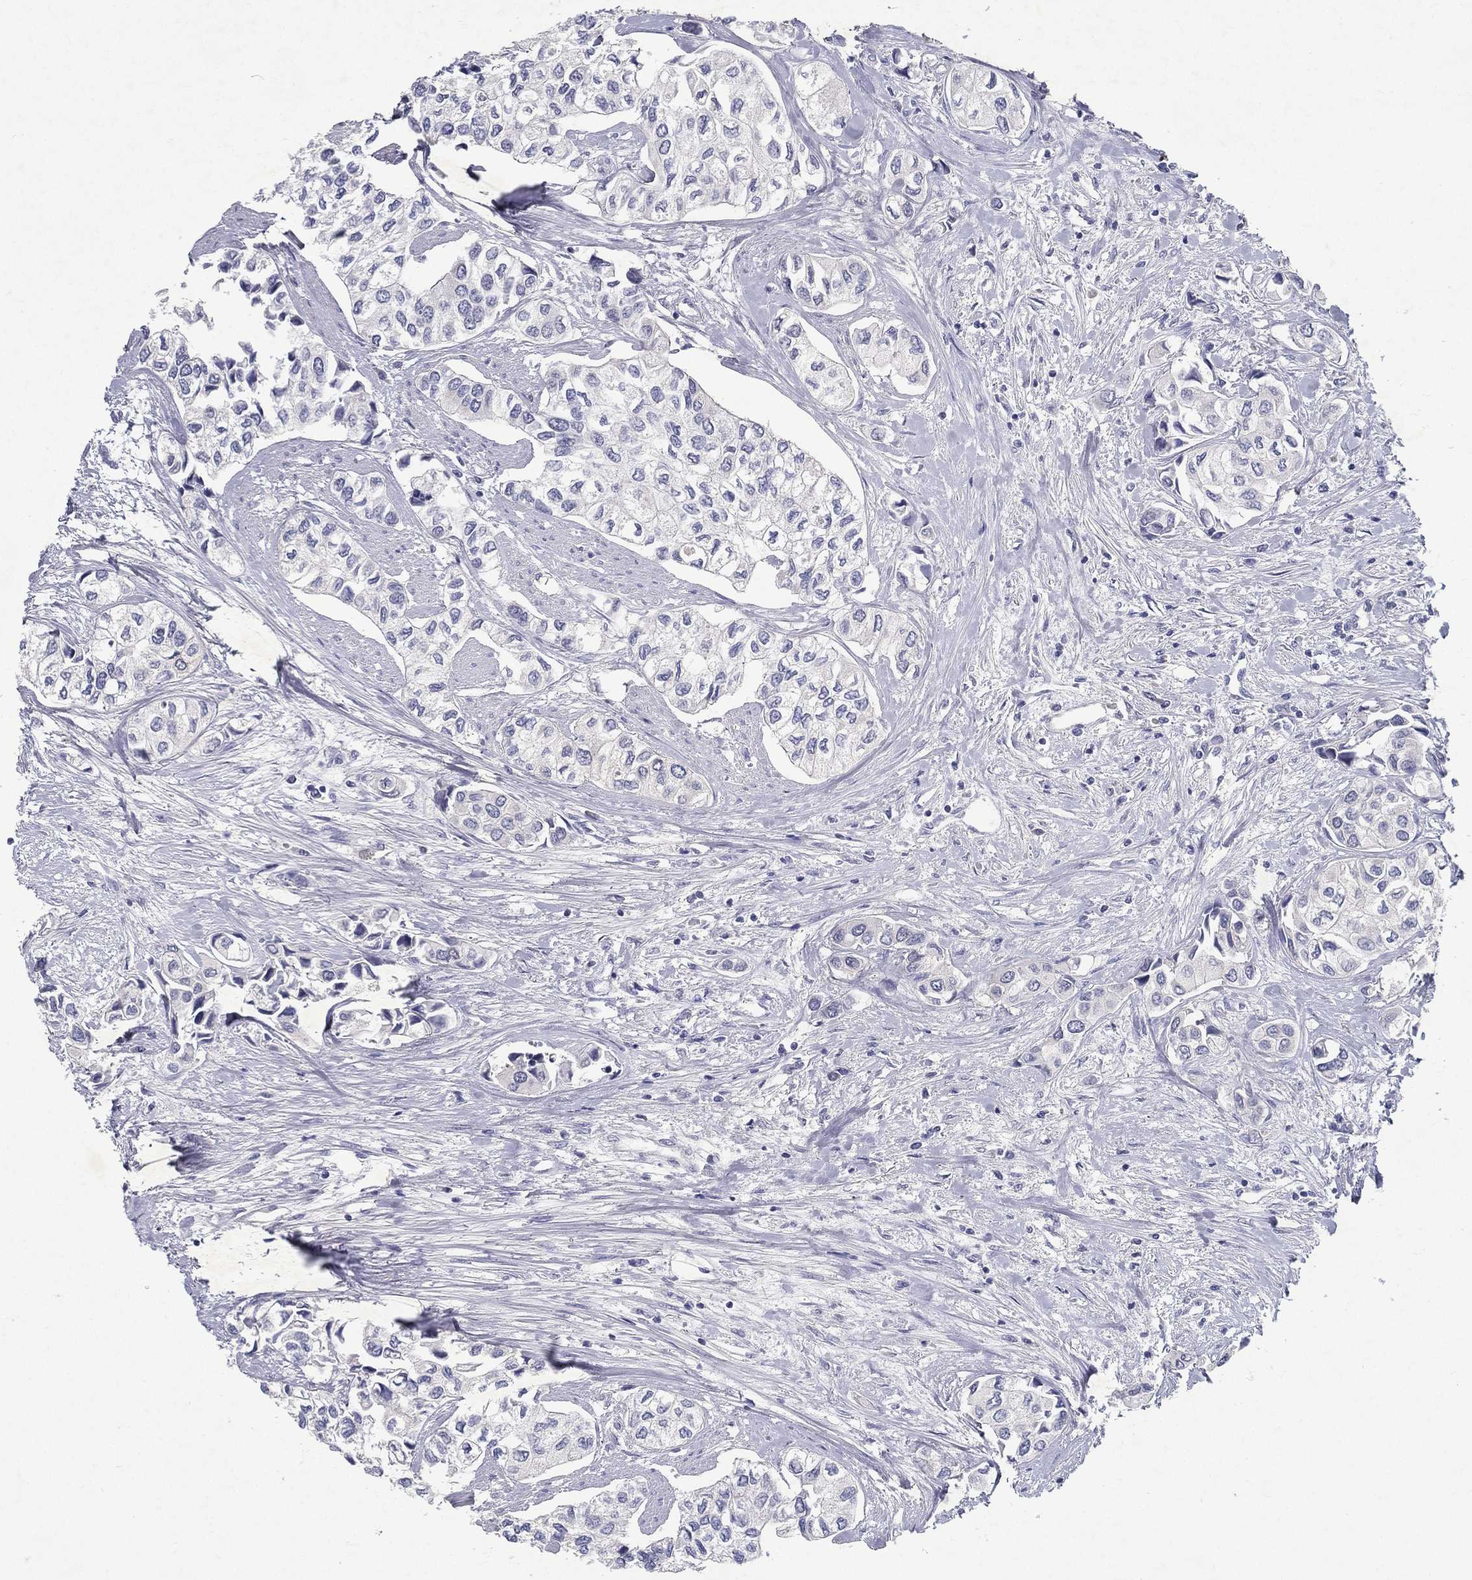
{"staining": {"intensity": "negative", "quantity": "none", "location": "none"}, "tissue": "urothelial cancer", "cell_type": "Tumor cells", "image_type": "cancer", "snomed": [{"axis": "morphology", "description": "Urothelial carcinoma, High grade"}, {"axis": "topography", "description": "Urinary bladder"}], "caption": "A high-resolution photomicrograph shows immunohistochemistry staining of high-grade urothelial carcinoma, which demonstrates no significant expression in tumor cells.", "gene": "RGS13", "patient": {"sex": "male", "age": 73}}